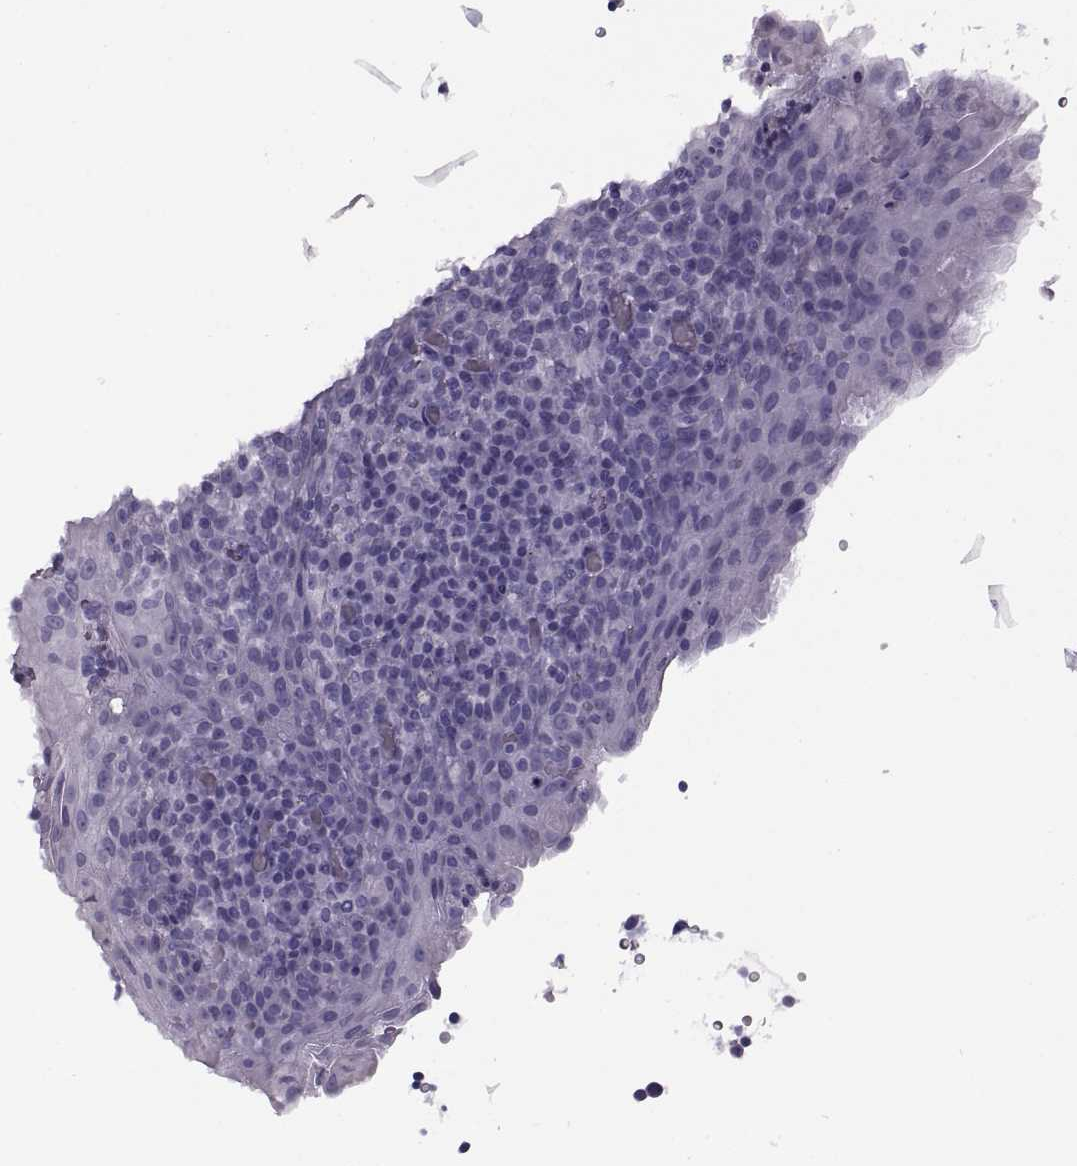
{"staining": {"intensity": "negative", "quantity": "none", "location": "none"}, "tissue": "tonsil", "cell_type": "Germinal center cells", "image_type": "normal", "snomed": [{"axis": "morphology", "description": "Normal tissue, NOS"}, {"axis": "topography", "description": "Tonsil"}], "caption": "Immunohistochemistry of normal tonsil demonstrates no positivity in germinal center cells.", "gene": "RLBP1", "patient": {"sex": "male", "age": 17}}